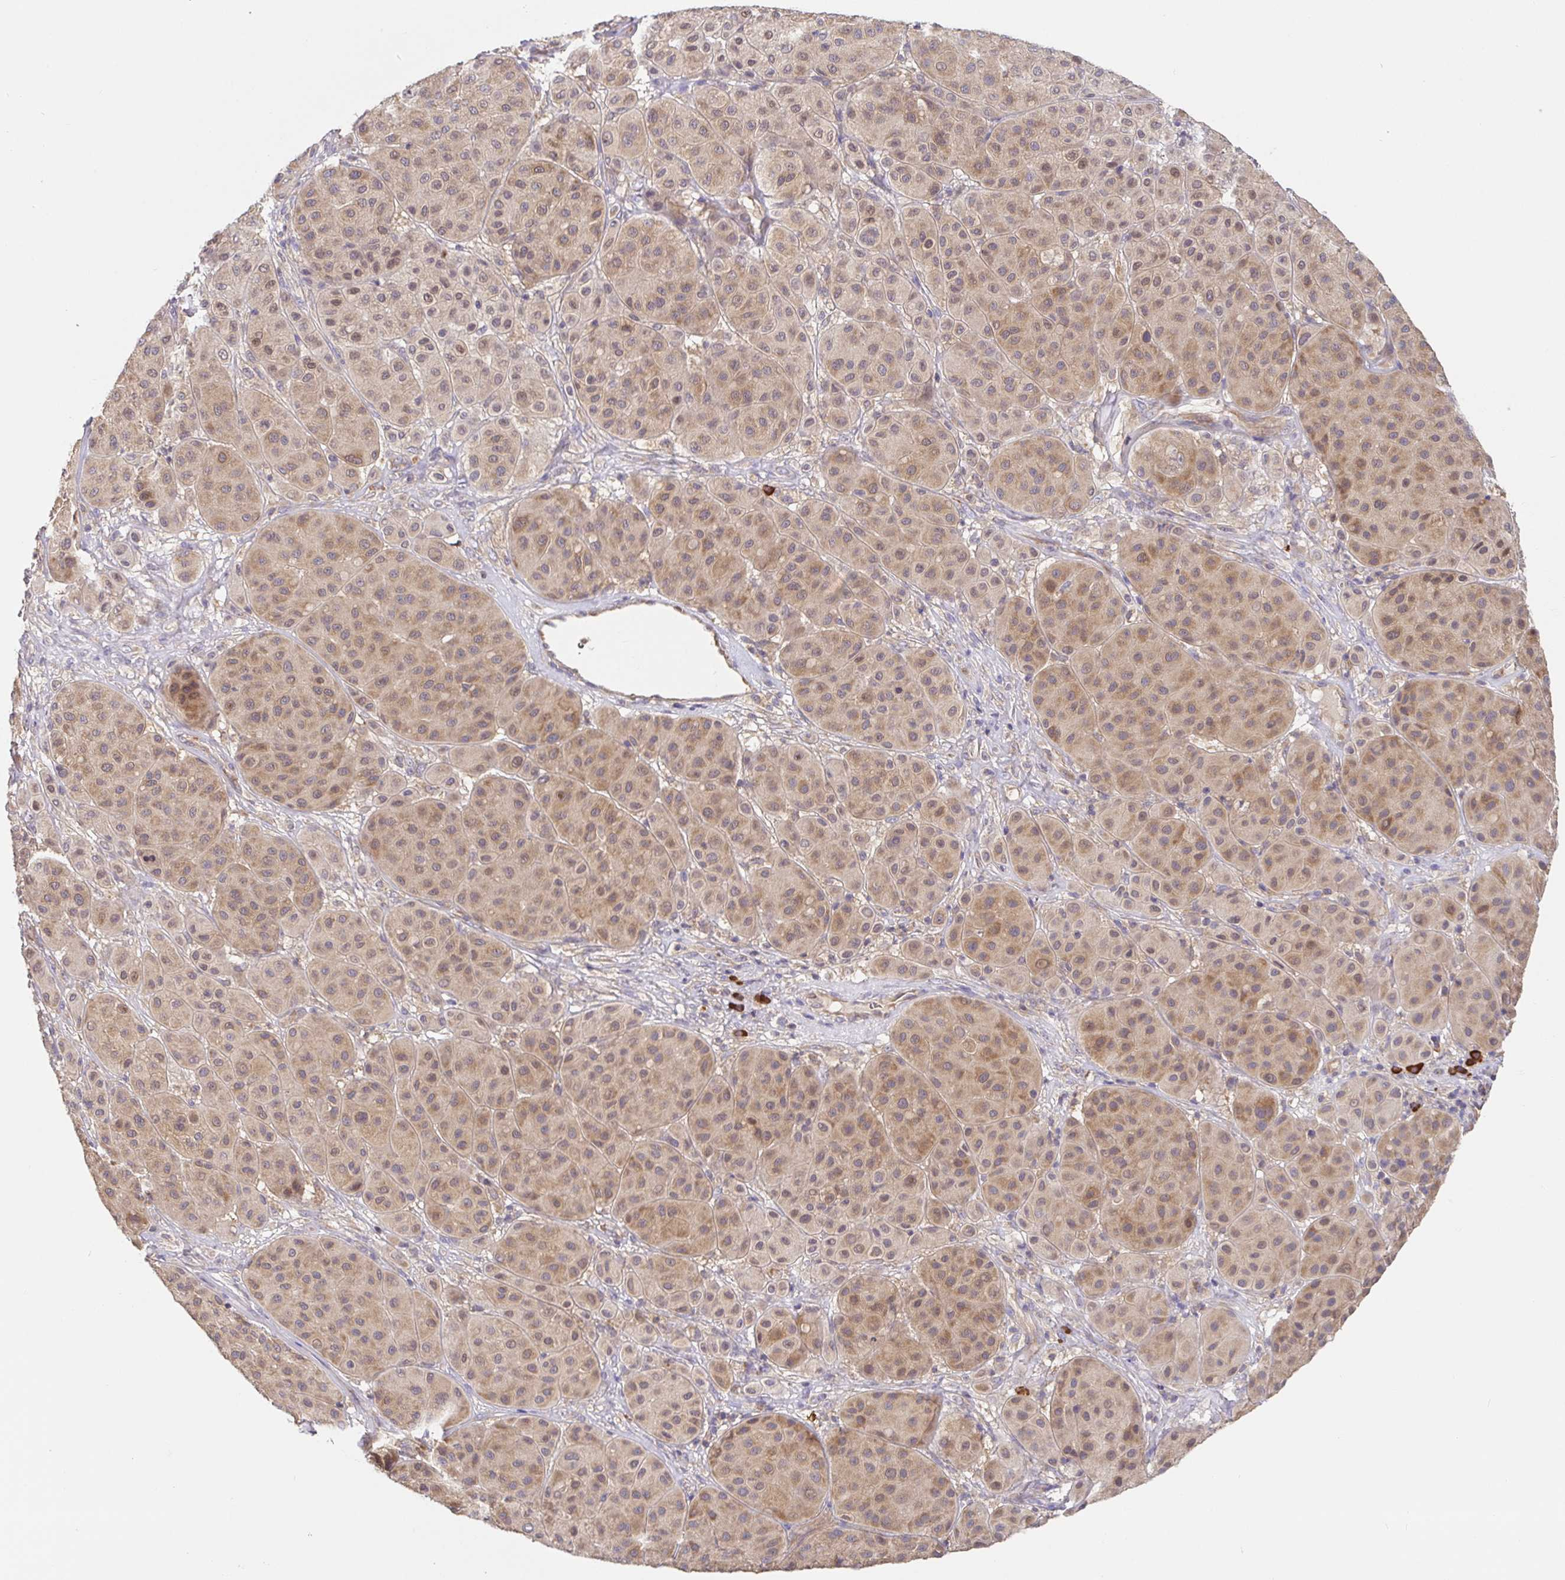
{"staining": {"intensity": "weak", "quantity": ">75%", "location": "cytoplasmic/membranous"}, "tissue": "melanoma", "cell_type": "Tumor cells", "image_type": "cancer", "snomed": [{"axis": "morphology", "description": "Malignant melanoma, Metastatic site"}, {"axis": "topography", "description": "Smooth muscle"}], "caption": "Malignant melanoma (metastatic site) was stained to show a protein in brown. There is low levels of weak cytoplasmic/membranous expression in approximately >75% of tumor cells. (Stains: DAB (3,3'-diaminobenzidine) in brown, nuclei in blue, Microscopy: brightfield microscopy at high magnification).", "gene": "HAGH", "patient": {"sex": "male", "age": 41}}